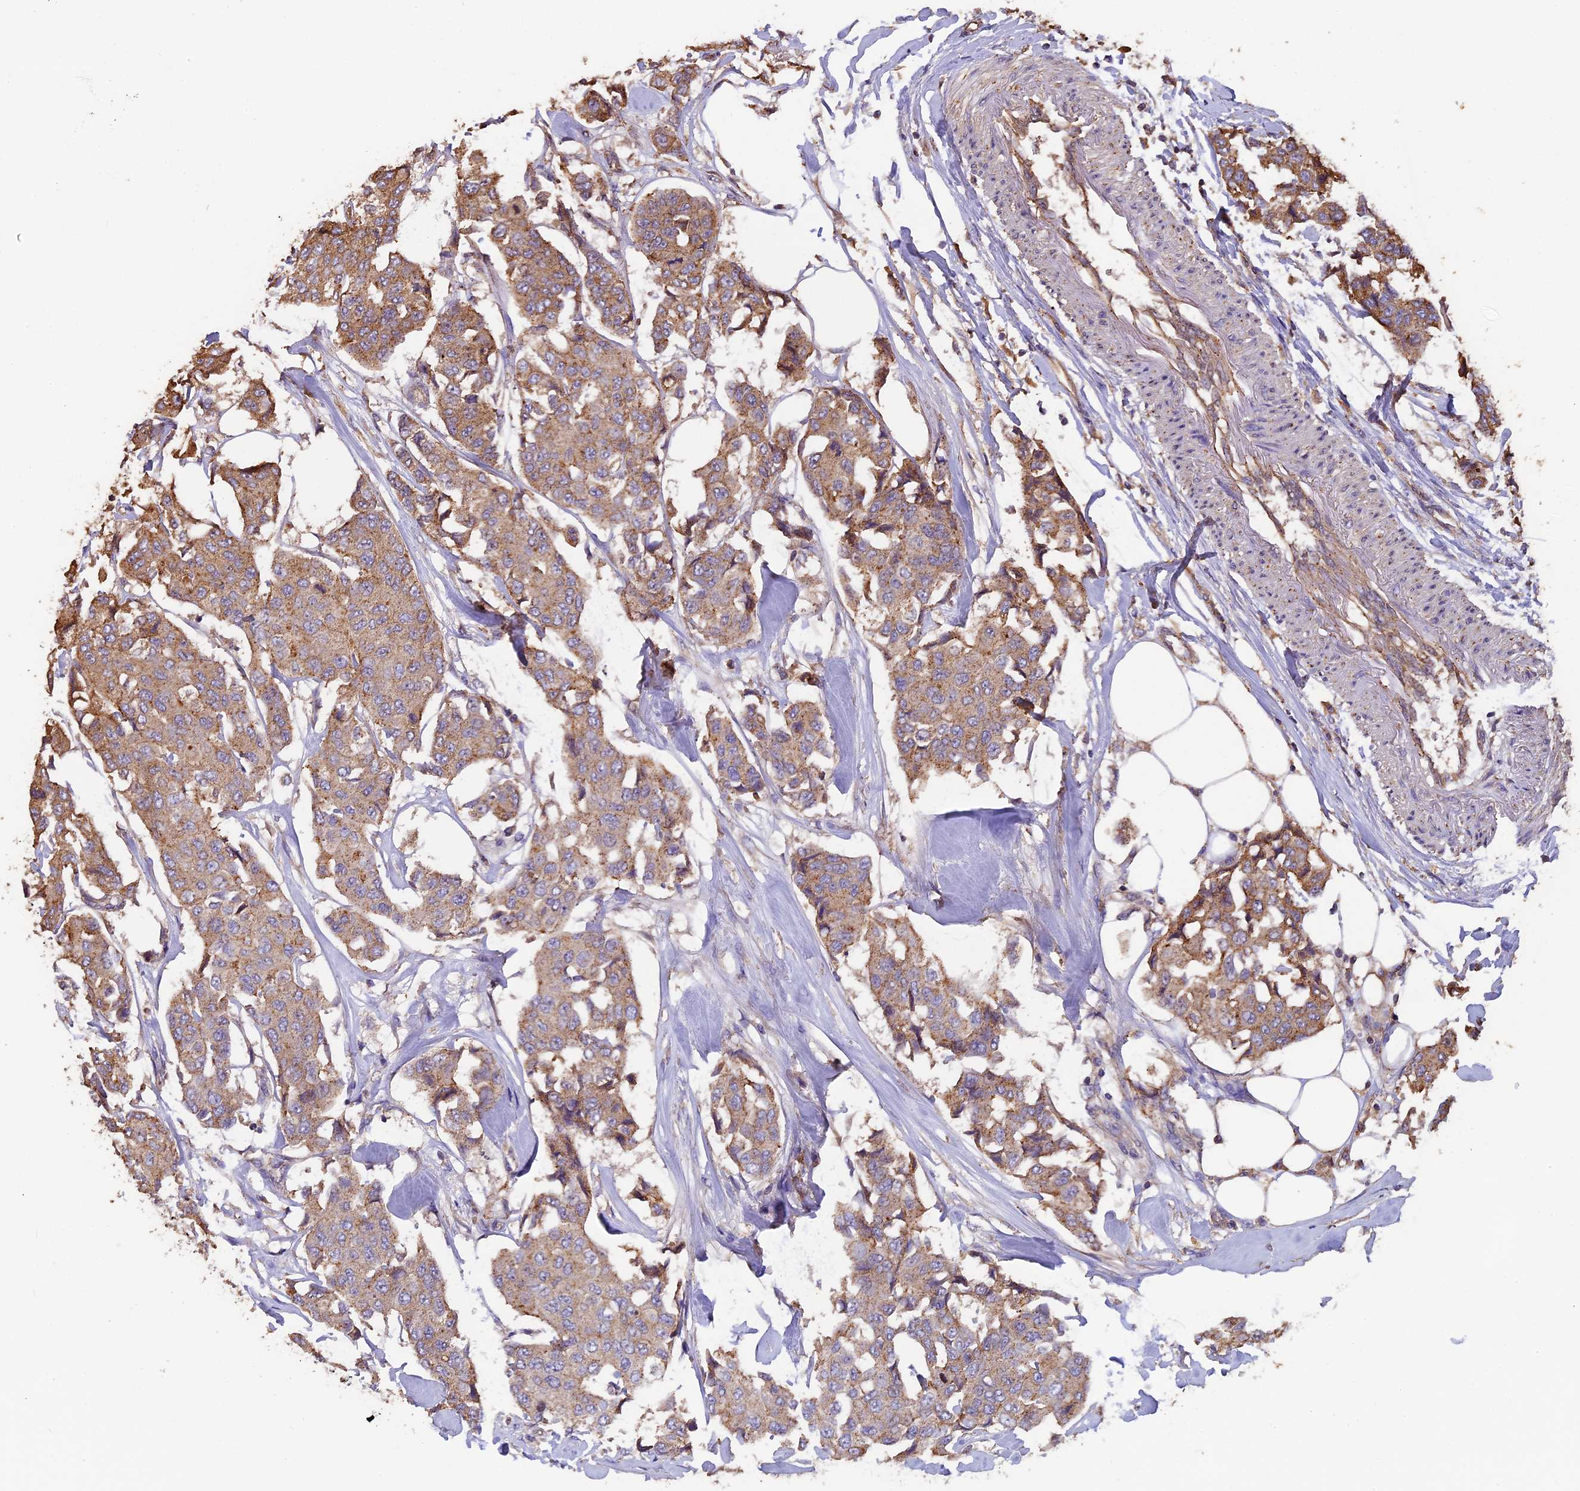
{"staining": {"intensity": "moderate", "quantity": ">75%", "location": "cytoplasmic/membranous"}, "tissue": "breast cancer", "cell_type": "Tumor cells", "image_type": "cancer", "snomed": [{"axis": "morphology", "description": "Duct carcinoma"}, {"axis": "topography", "description": "Breast"}], "caption": "Moderate cytoplasmic/membranous protein expression is appreciated in approximately >75% of tumor cells in breast intraductal carcinoma. (Stains: DAB (3,3'-diaminobenzidine) in brown, nuclei in blue, Microscopy: brightfield microscopy at high magnification).", "gene": "CHMP2A", "patient": {"sex": "female", "age": 80}}